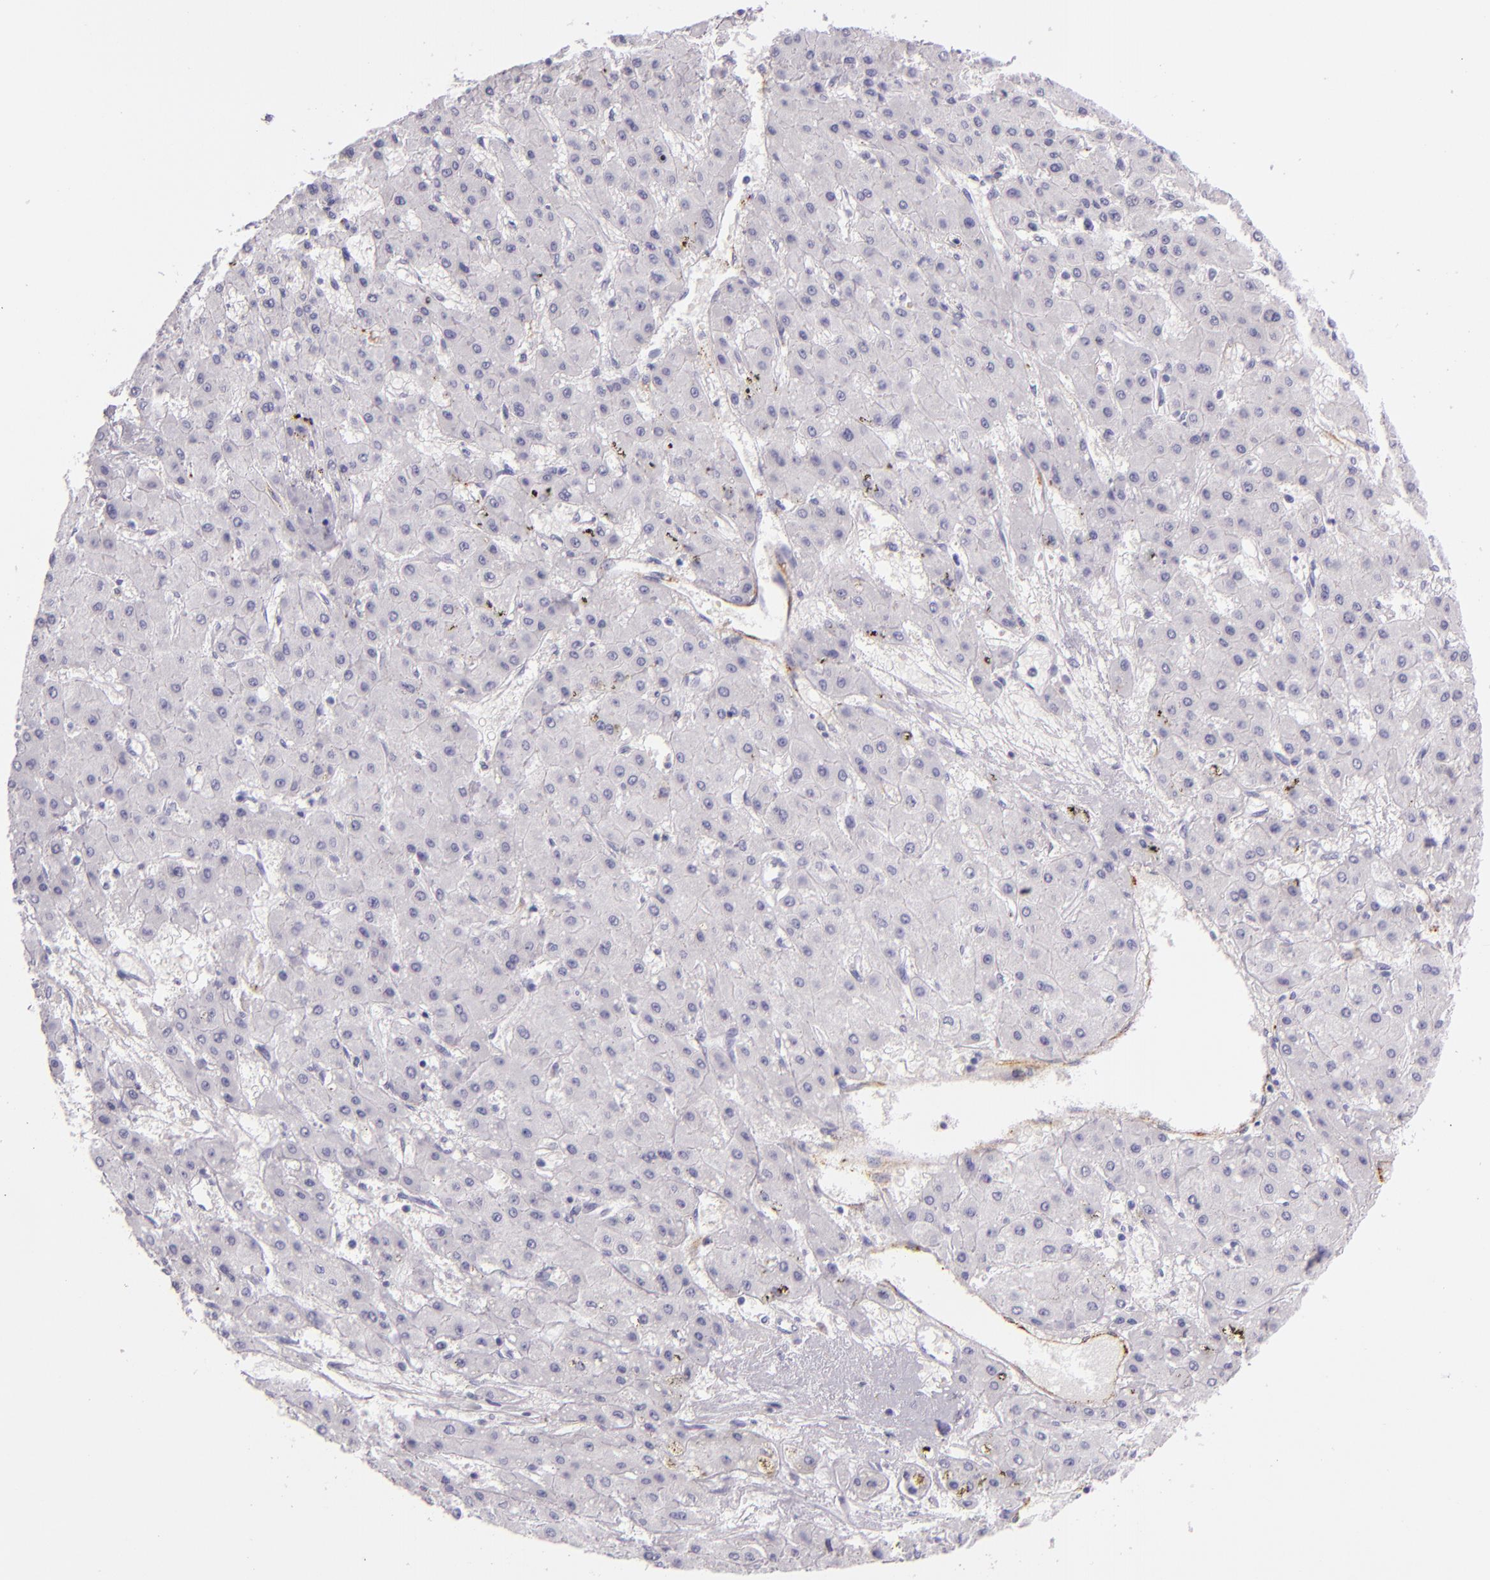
{"staining": {"intensity": "negative", "quantity": "none", "location": "none"}, "tissue": "liver cancer", "cell_type": "Tumor cells", "image_type": "cancer", "snomed": [{"axis": "morphology", "description": "Carcinoma, Hepatocellular, NOS"}, {"axis": "topography", "description": "Liver"}], "caption": "An immunohistochemistry histopathology image of liver cancer is shown. There is no staining in tumor cells of liver cancer.", "gene": "SELP", "patient": {"sex": "female", "age": 52}}